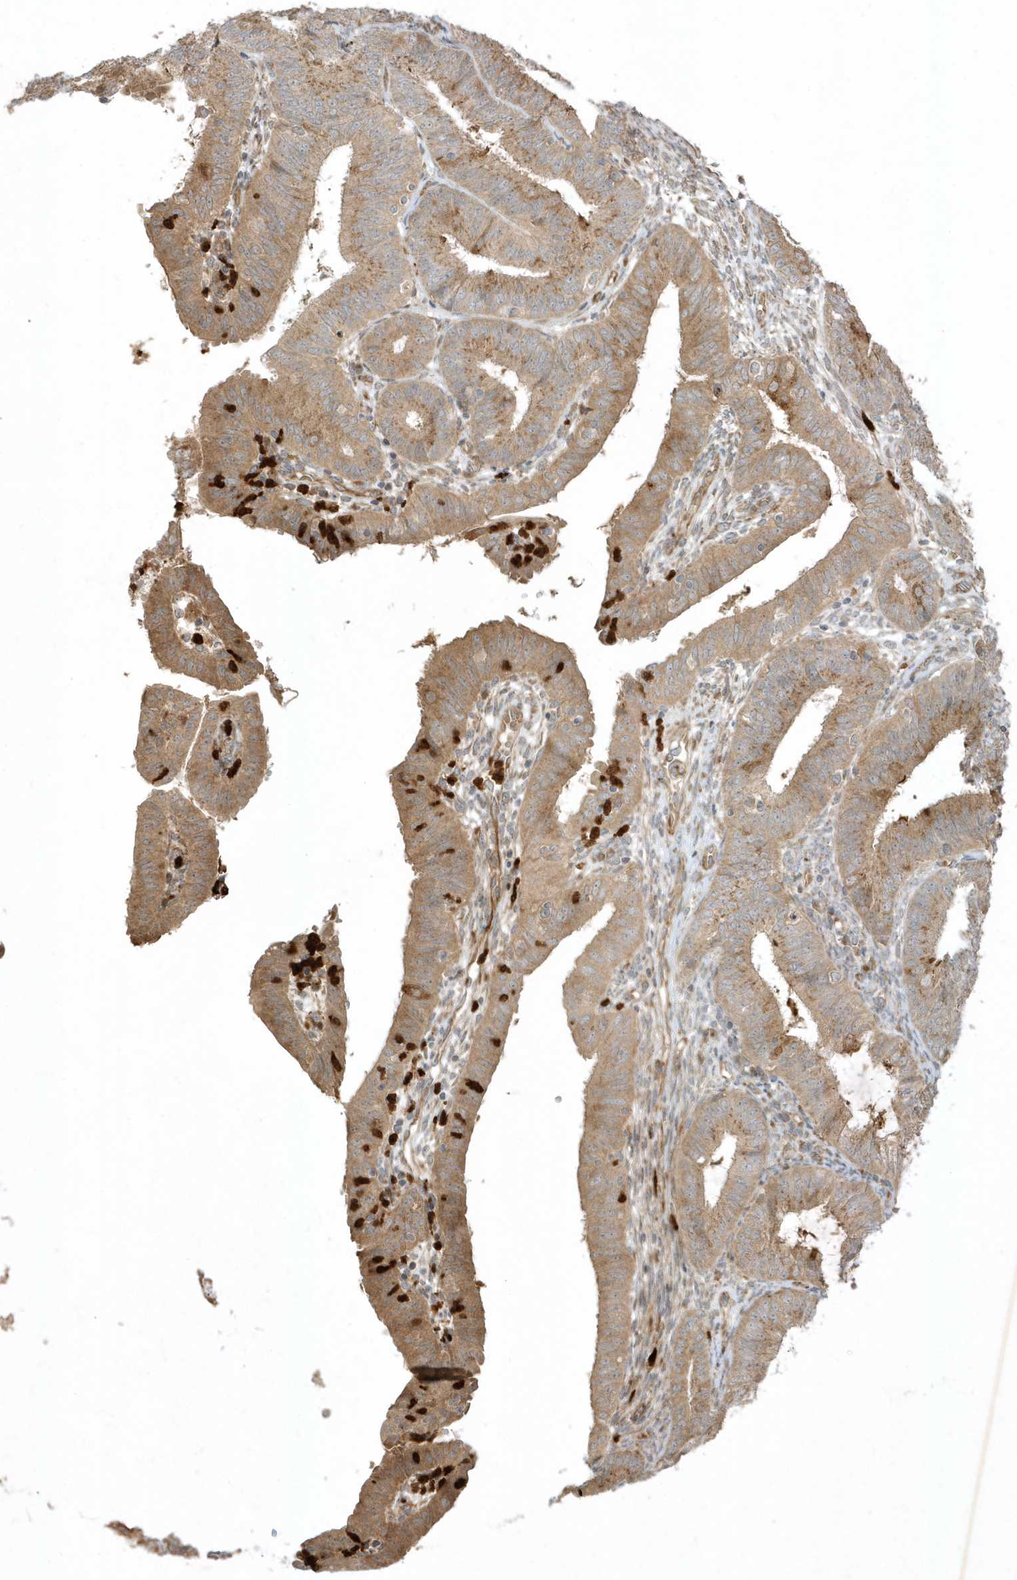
{"staining": {"intensity": "moderate", "quantity": ">75%", "location": "cytoplasmic/membranous"}, "tissue": "endometrial cancer", "cell_type": "Tumor cells", "image_type": "cancer", "snomed": [{"axis": "morphology", "description": "Adenocarcinoma, NOS"}, {"axis": "topography", "description": "Endometrium"}], "caption": "Human endometrial adenocarcinoma stained for a protein (brown) exhibits moderate cytoplasmic/membranous positive staining in about >75% of tumor cells.", "gene": "IFT57", "patient": {"sex": "female", "age": 51}}